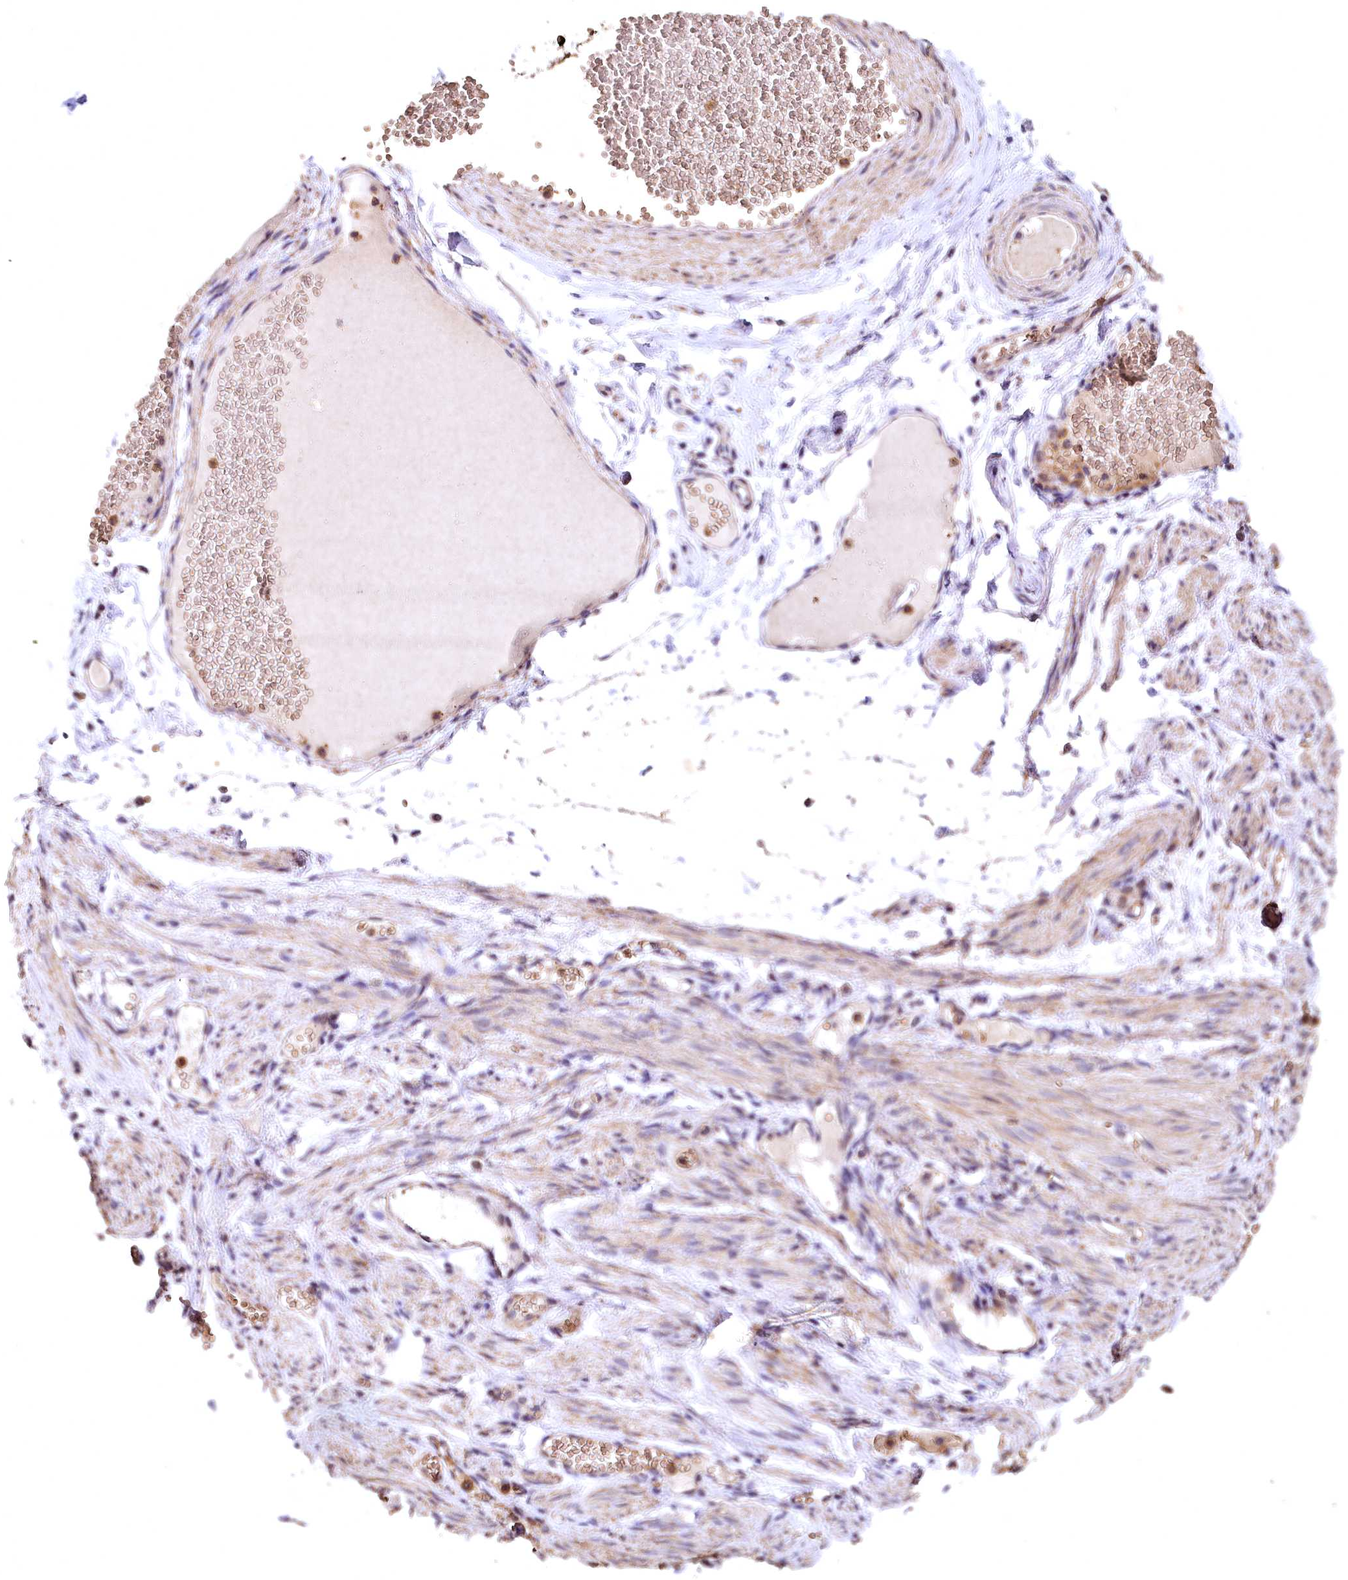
{"staining": {"intensity": "negative", "quantity": "none", "location": "none"}, "tissue": "adipose tissue", "cell_type": "Adipocytes", "image_type": "normal", "snomed": [{"axis": "morphology", "description": "Normal tissue, NOS"}, {"axis": "topography", "description": "Smooth muscle"}, {"axis": "topography", "description": "Peripheral nerve tissue"}], "caption": "A histopathology image of adipose tissue stained for a protein shows no brown staining in adipocytes. The staining is performed using DAB (3,3'-diaminobenzidine) brown chromogen with nuclei counter-stained in using hematoxylin.", "gene": "SPTA1", "patient": {"sex": "female", "age": 39}}